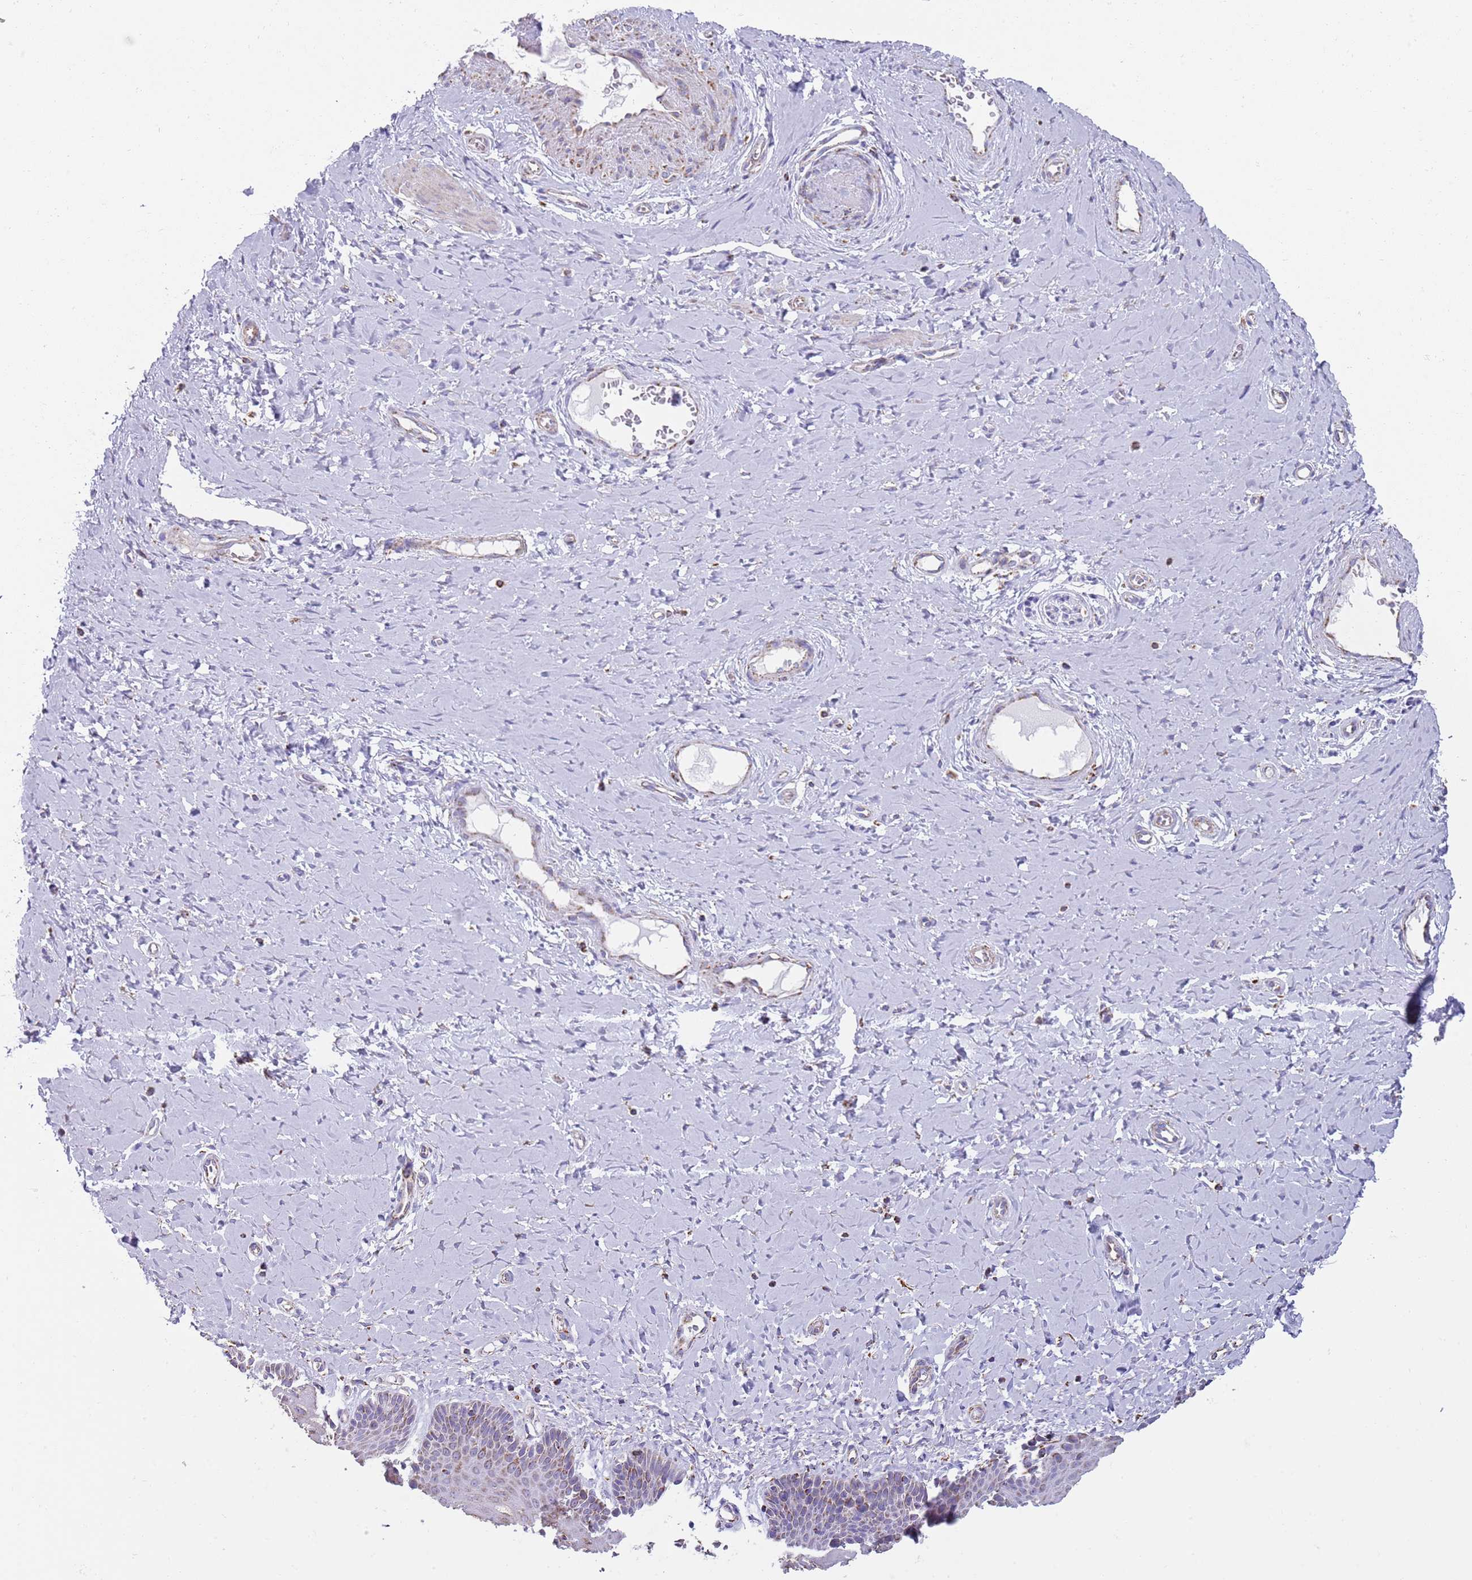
{"staining": {"intensity": "moderate", "quantity": ">75%", "location": "cytoplasmic/membranous"}, "tissue": "vagina", "cell_type": "Squamous epithelial cells", "image_type": "normal", "snomed": [{"axis": "morphology", "description": "Normal tissue, NOS"}, {"axis": "topography", "description": "Vagina"}], "caption": "Vagina stained with IHC exhibits moderate cytoplasmic/membranous positivity in about >75% of squamous epithelial cells.", "gene": "TTLL1", "patient": {"sex": "female", "age": 65}}